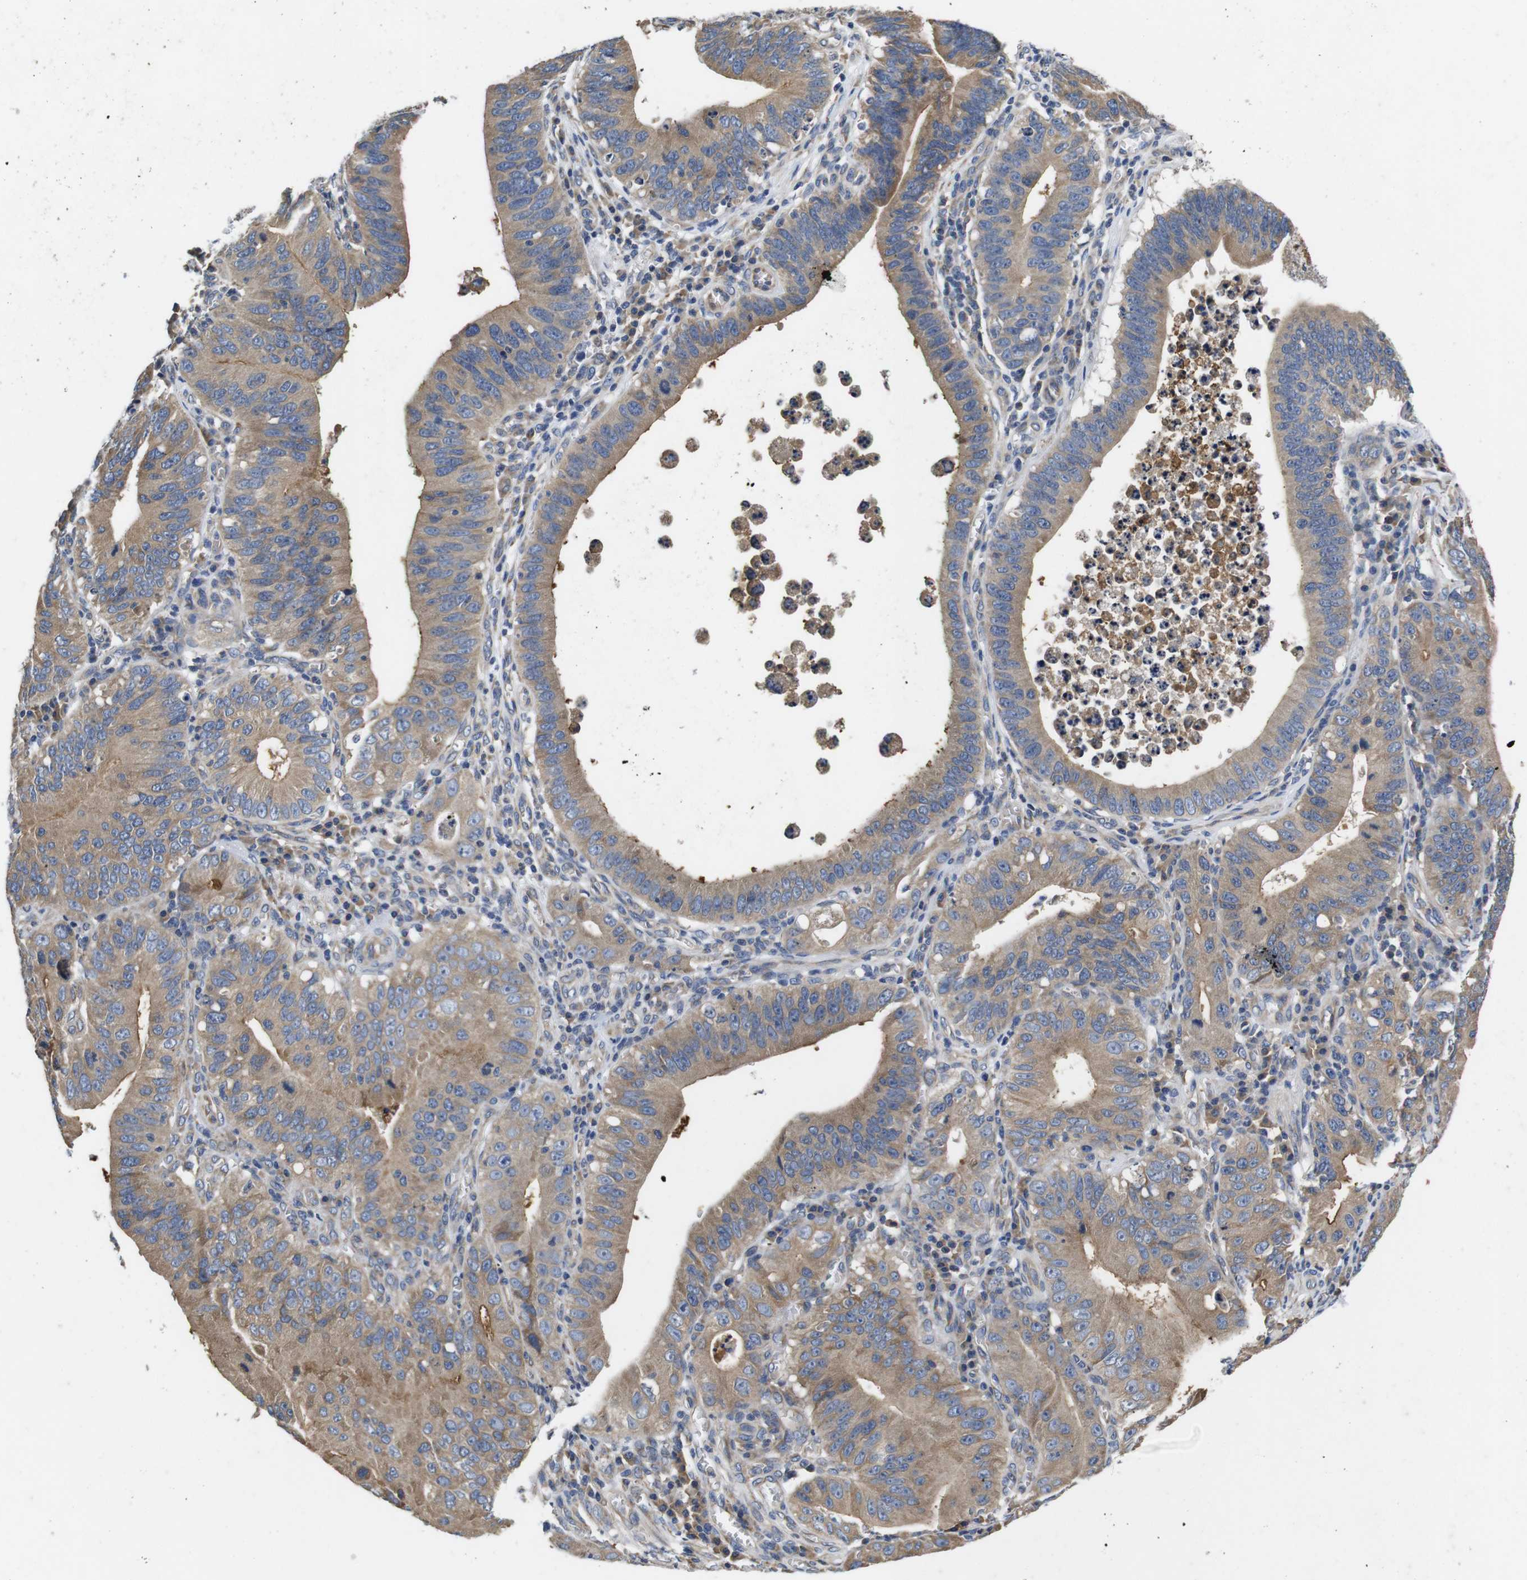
{"staining": {"intensity": "moderate", "quantity": ">75%", "location": "cytoplasmic/membranous"}, "tissue": "stomach cancer", "cell_type": "Tumor cells", "image_type": "cancer", "snomed": [{"axis": "morphology", "description": "Adenocarcinoma, NOS"}, {"axis": "topography", "description": "Stomach"}, {"axis": "topography", "description": "Gastric cardia"}], "caption": "Tumor cells show medium levels of moderate cytoplasmic/membranous staining in approximately >75% of cells in stomach adenocarcinoma. (DAB (3,3'-diaminobenzidine) IHC, brown staining for protein, blue staining for nuclei).", "gene": "MARCHF7", "patient": {"sex": "male", "age": 59}}